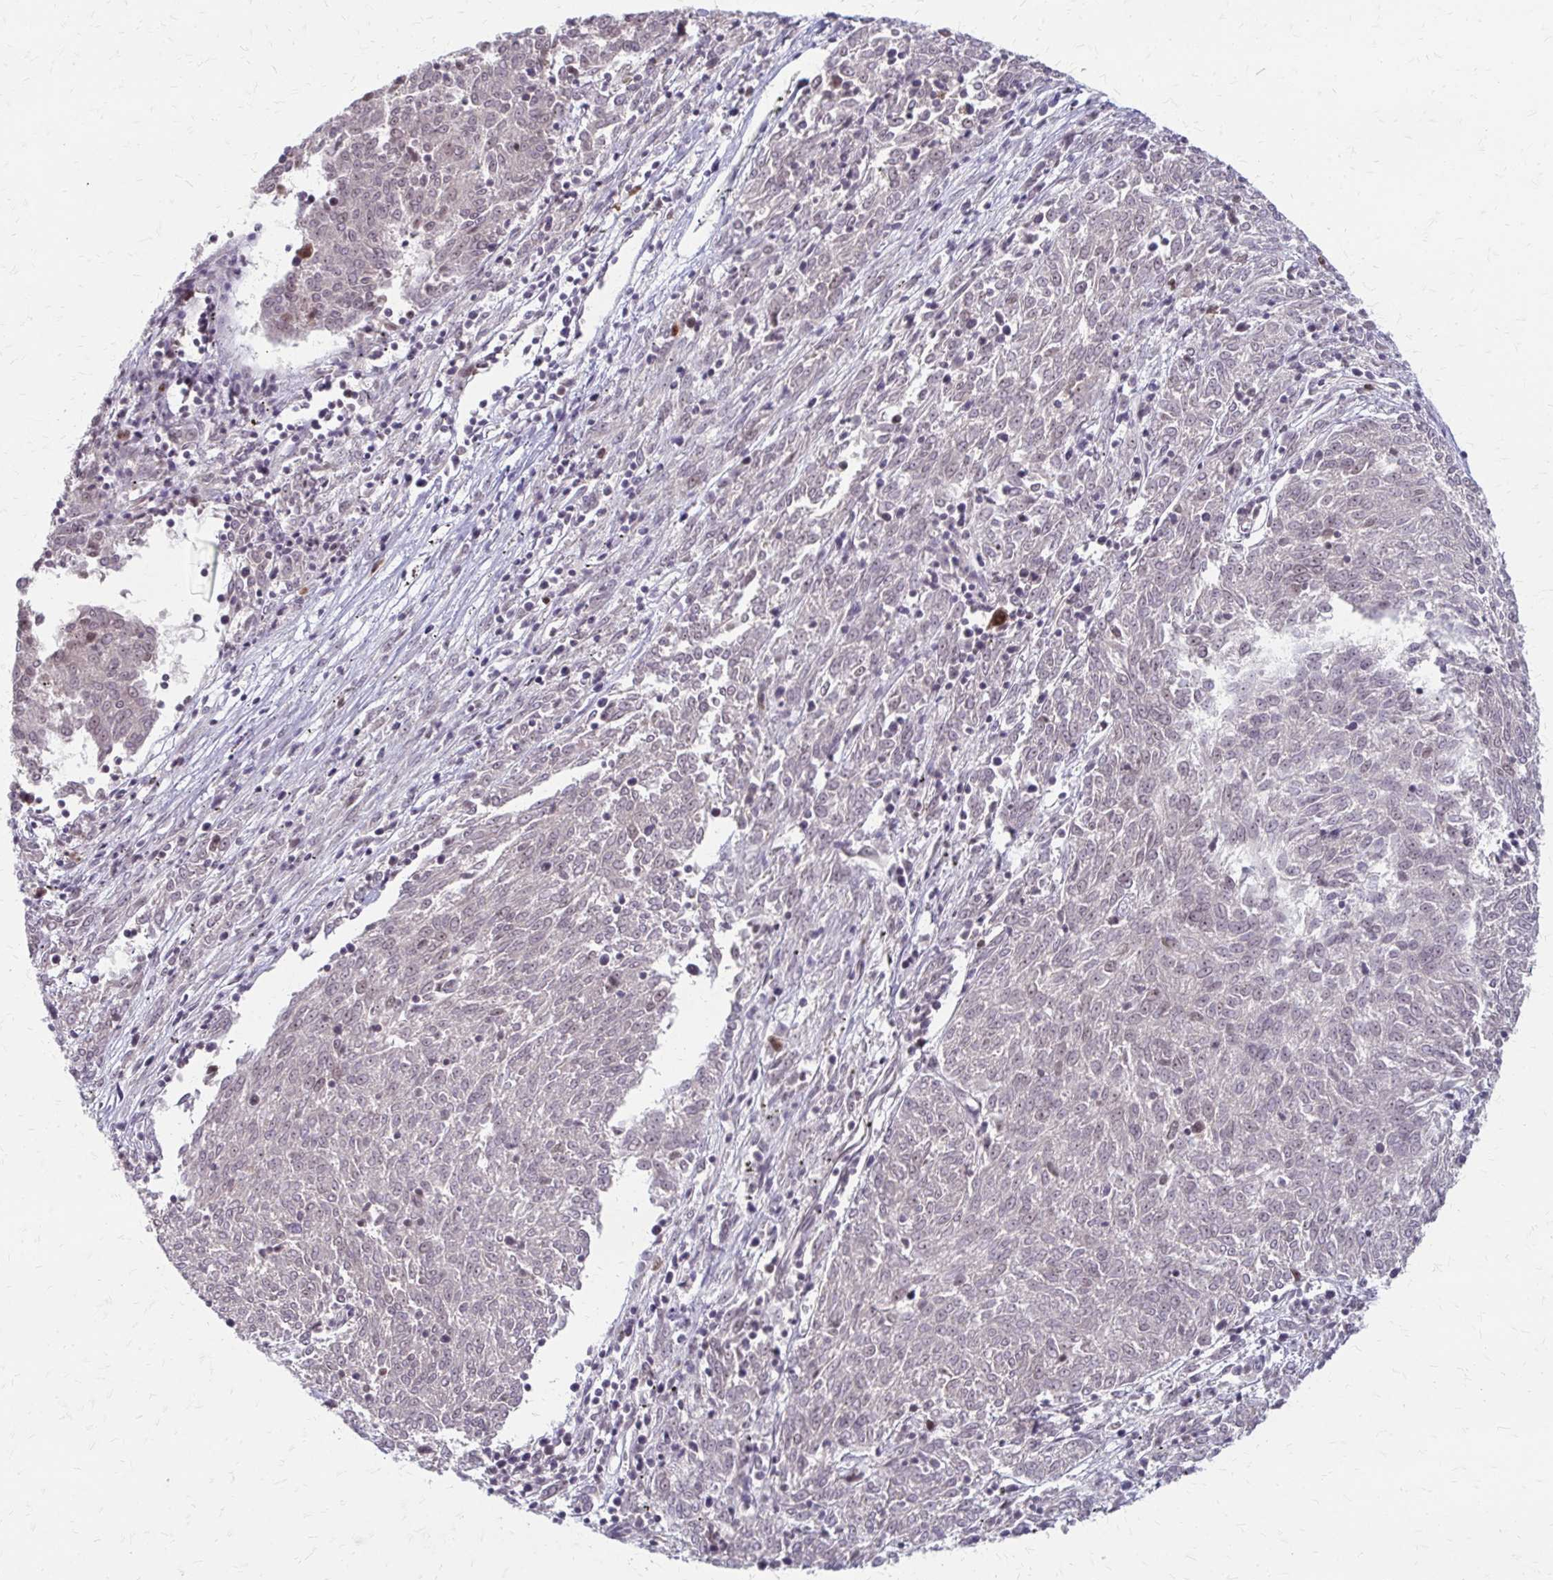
{"staining": {"intensity": "negative", "quantity": "none", "location": "none"}, "tissue": "melanoma", "cell_type": "Tumor cells", "image_type": "cancer", "snomed": [{"axis": "morphology", "description": "Malignant melanoma, NOS"}, {"axis": "topography", "description": "Skin"}], "caption": "Protein analysis of melanoma shows no significant staining in tumor cells.", "gene": "EED", "patient": {"sex": "female", "age": 72}}